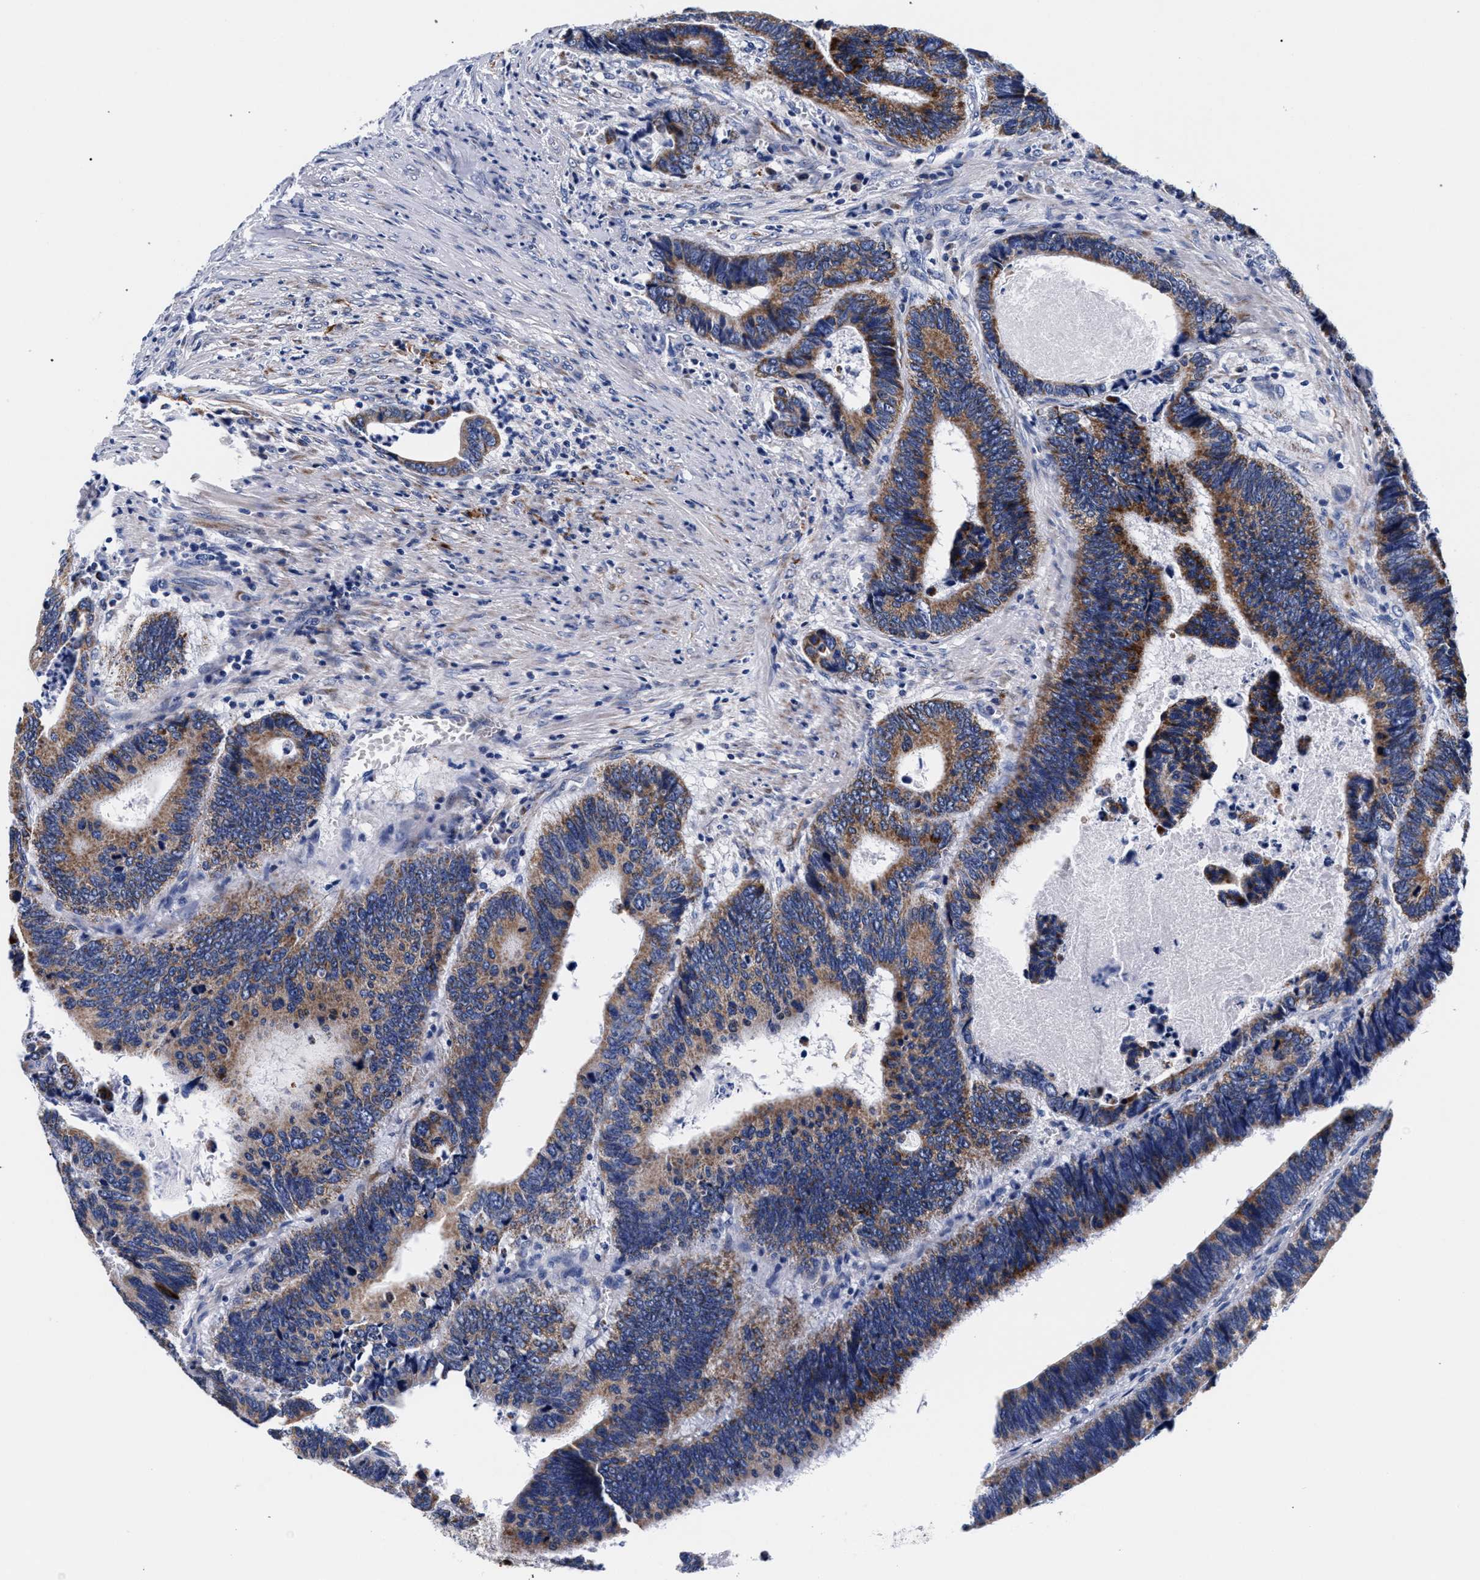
{"staining": {"intensity": "strong", "quantity": ">75%", "location": "cytoplasmic/membranous"}, "tissue": "colorectal cancer", "cell_type": "Tumor cells", "image_type": "cancer", "snomed": [{"axis": "morphology", "description": "Adenocarcinoma, NOS"}, {"axis": "topography", "description": "Colon"}], "caption": "Strong cytoplasmic/membranous positivity for a protein is appreciated in approximately >75% of tumor cells of colorectal cancer using IHC.", "gene": "RAB3B", "patient": {"sex": "male", "age": 72}}